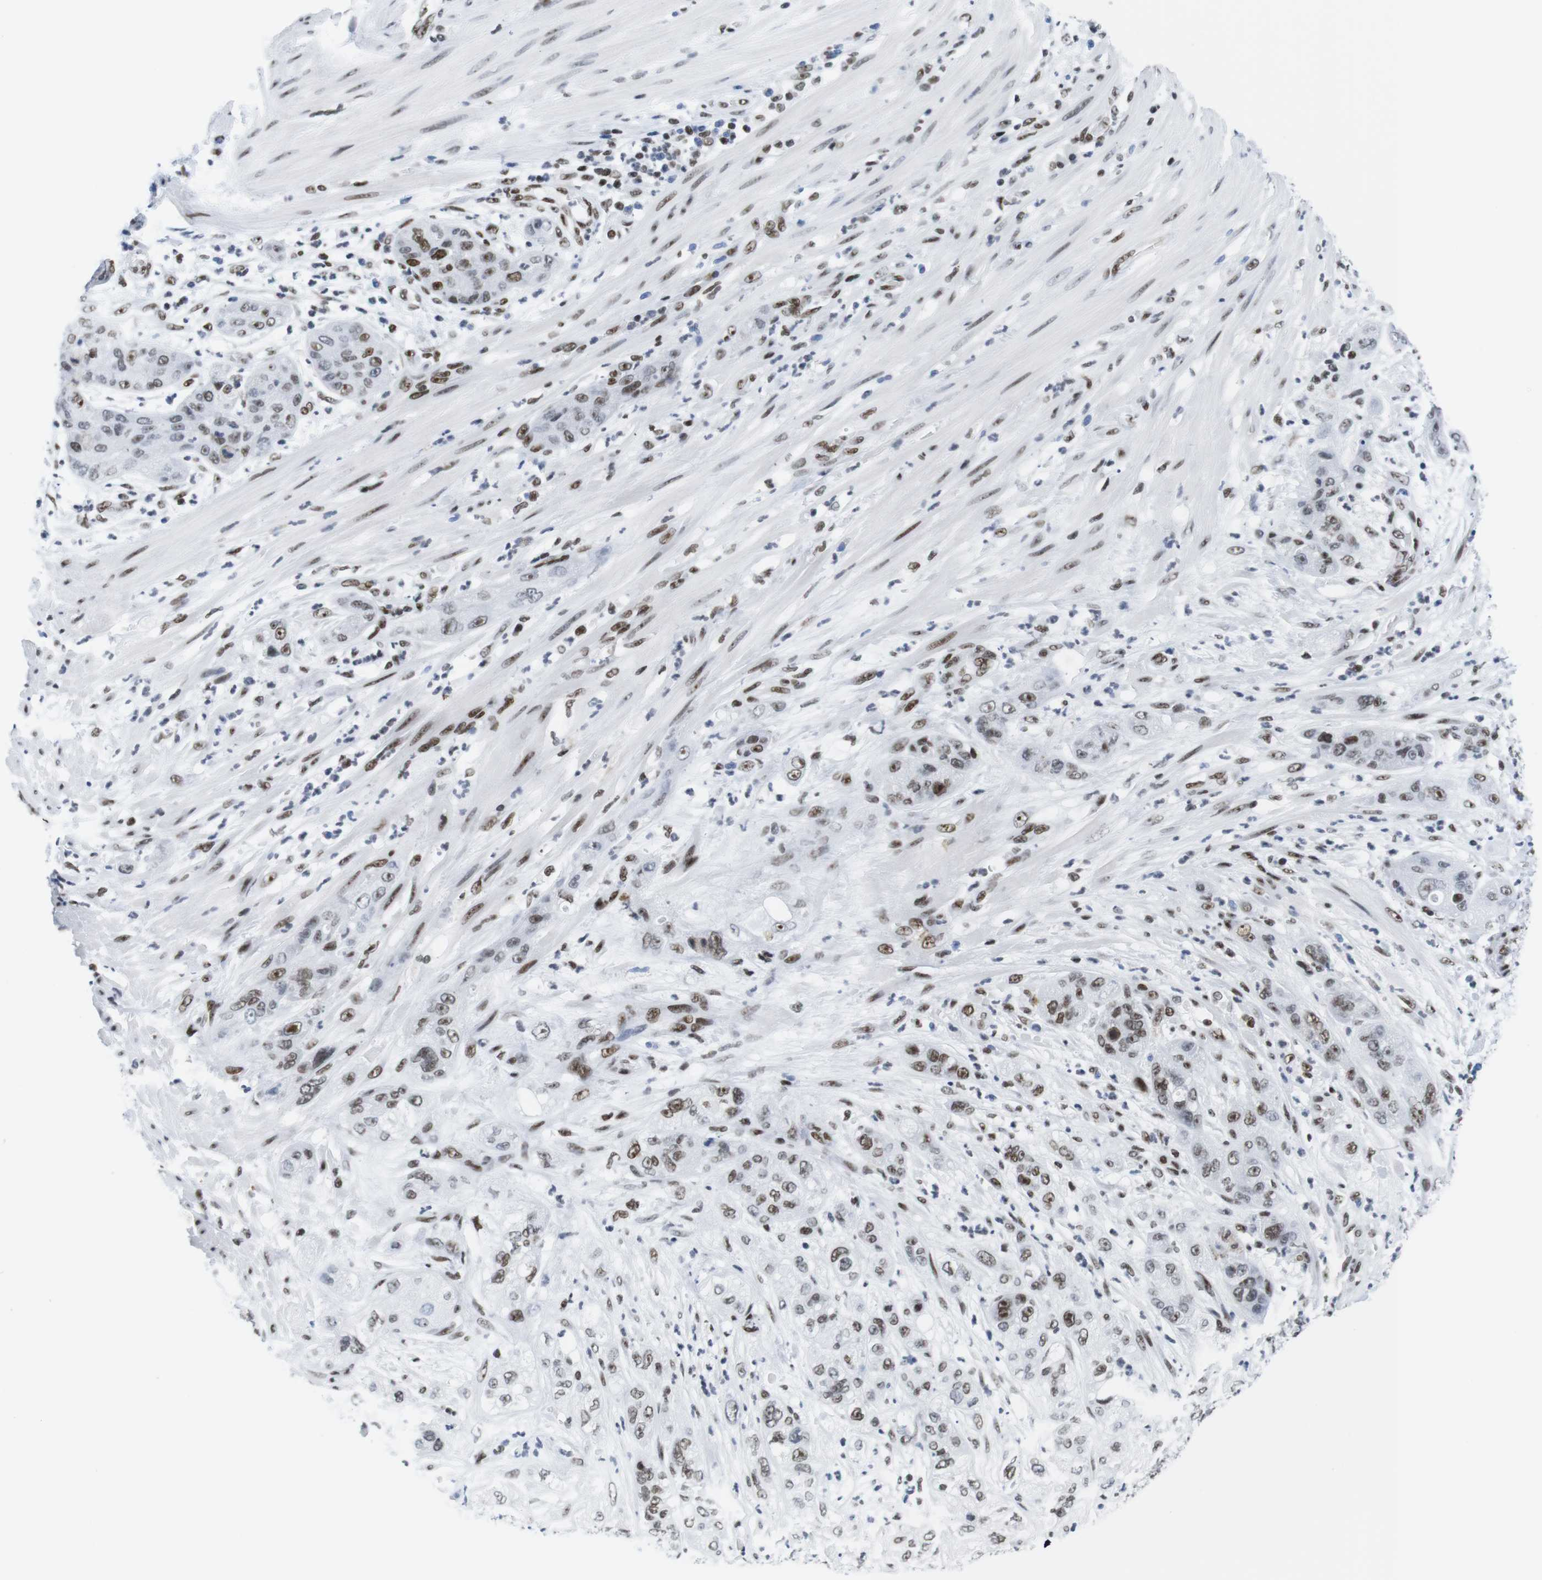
{"staining": {"intensity": "moderate", "quantity": ">75%", "location": "nuclear"}, "tissue": "pancreatic cancer", "cell_type": "Tumor cells", "image_type": "cancer", "snomed": [{"axis": "morphology", "description": "Adenocarcinoma, NOS"}, {"axis": "topography", "description": "Pancreas"}], "caption": "This image exhibits immunohistochemistry staining of human pancreatic cancer (adenocarcinoma), with medium moderate nuclear positivity in about >75% of tumor cells.", "gene": "IFI16", "patient": {"sex": "female", "age": 78}}